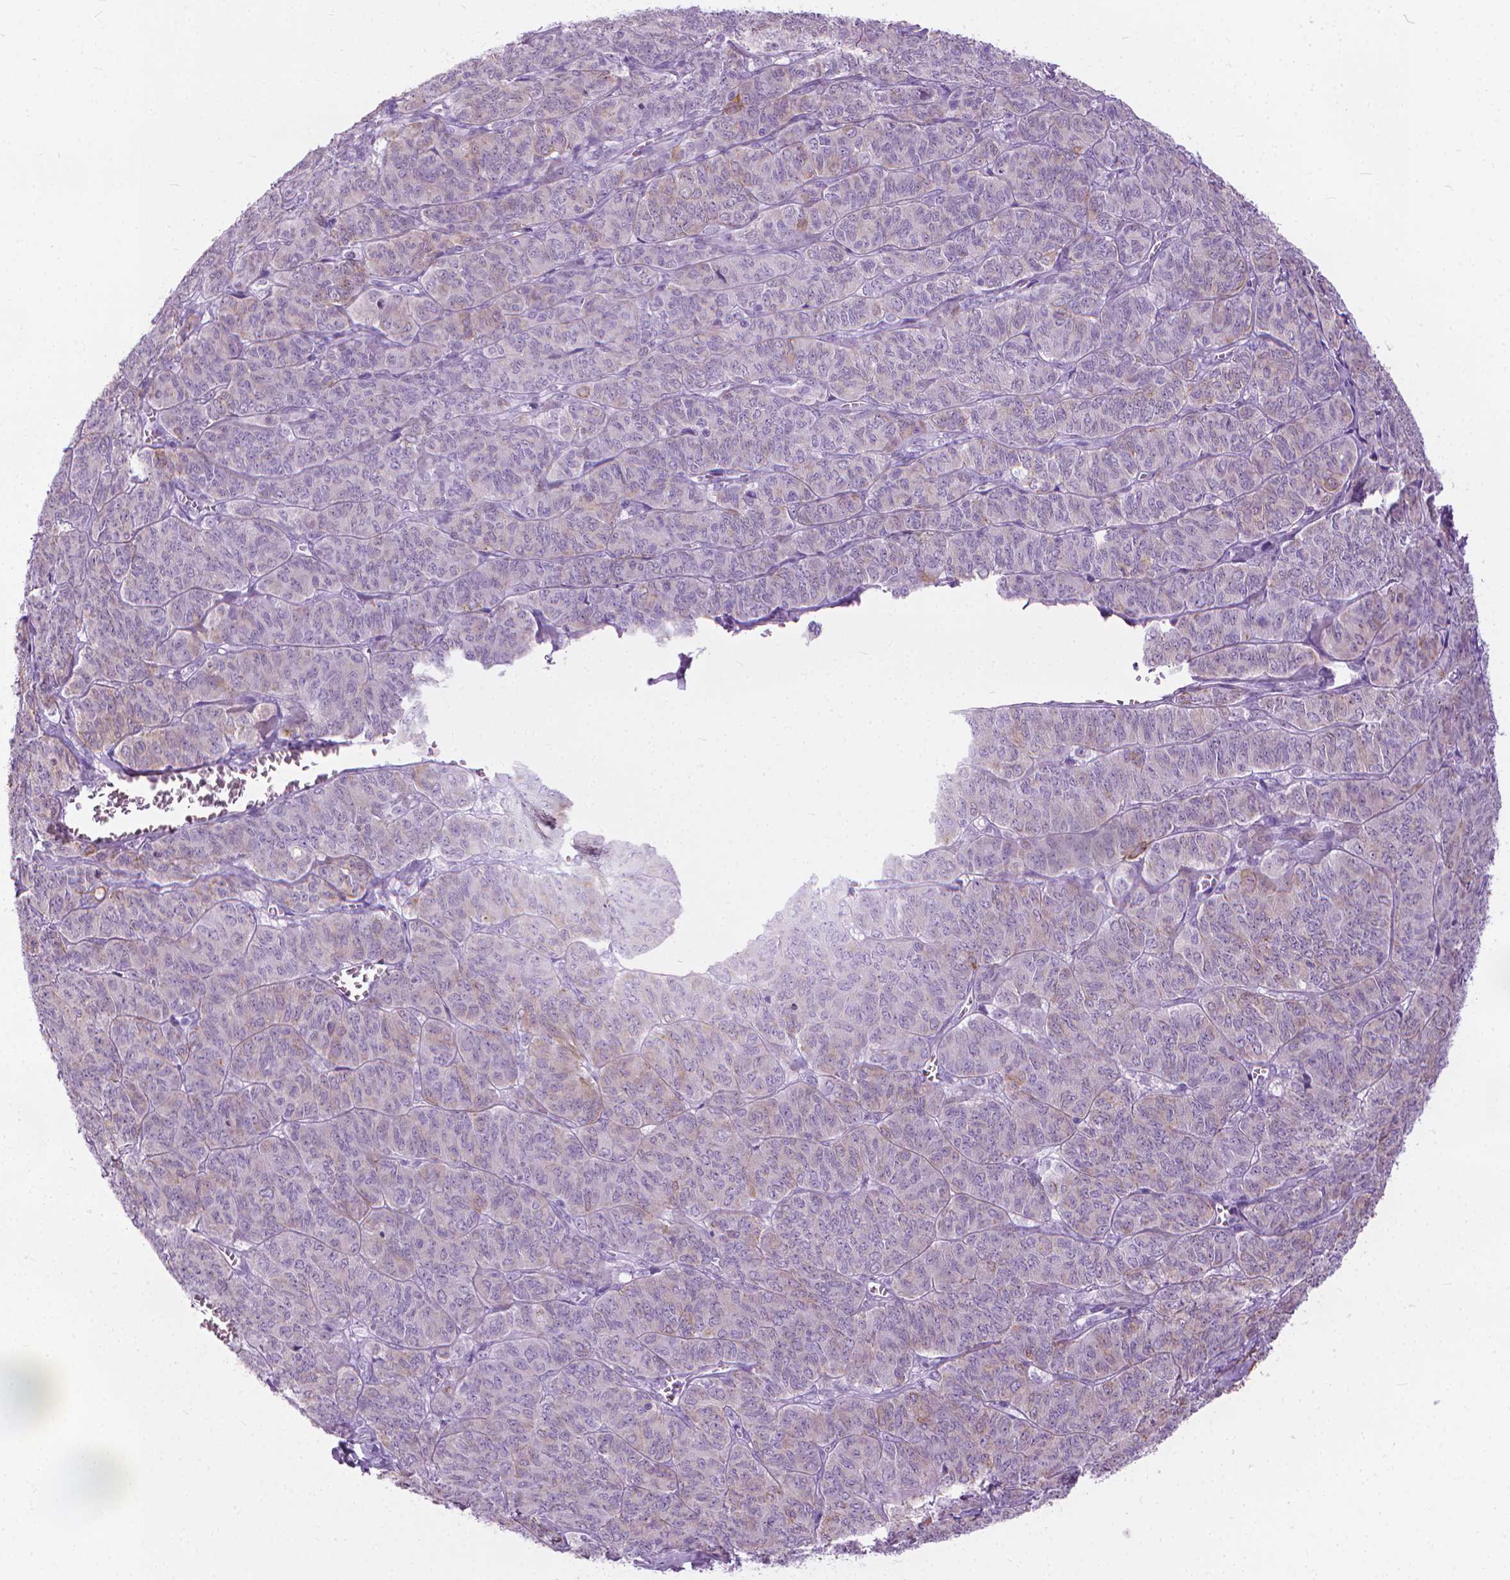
{"staining": {"intensity": "negative", "quantity": "none", "location": "none"}, "tissue": "ovarian cancer", "cell_type": "Tumor cells", "image_type": "cancer", "snomed": [{"axis": "morphology", "description": "Carcinoma, endometroid"}, {"axis": "topography", "description": "Ovary"}], "caption": "Immunohistochemistry (IHC) photomicrograph of human ovarian endometroid carcinoma stained for a protein (brown), which shows no staining in tumor cells.", "gene": "HTR2B", "patient": {"sex": "female", "age": 80}}